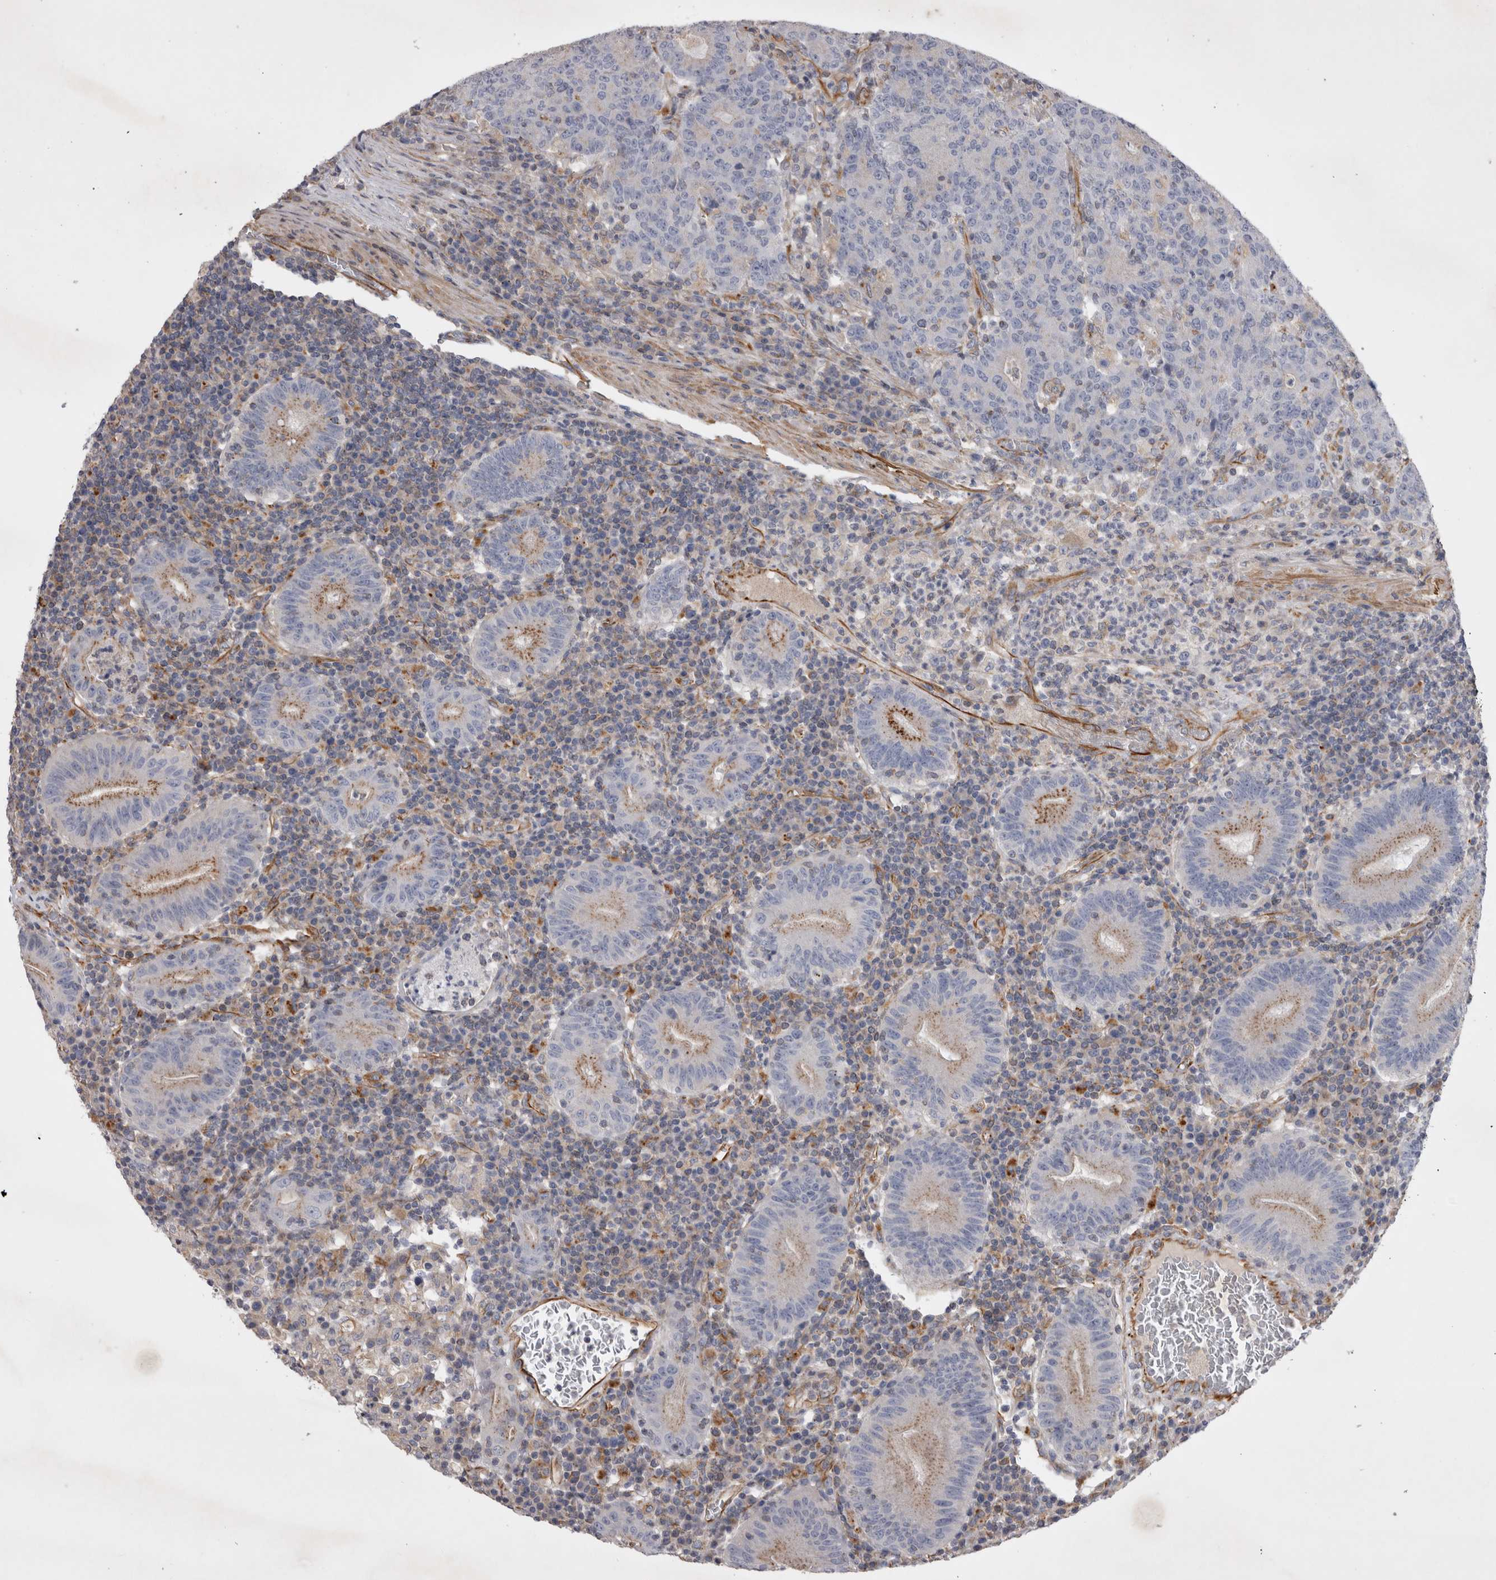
{"staining": {"intensity": "weak", "quantity": "<25%", "location": "cytoplasmic/membranous"}, "tissue": "colorectal cancer", "cell_type": "Tumor cells", "image_type": "cancer", "snomed": [{"axis": "morphology", "description": "Adenocarcinoma, NOS"}, {"axis": "topography", "description": "Colon"}], "caption": "An immunohistochemistry (IHC) histopathology image of colorectal cancer is shown. There is no staining in tumor cells of colorectal cancer. (Brightfield microscopy of DAB immunohistochemistry at high magnification).", "gene": "STRADB", "patient": {"sex": "female", "age": 75}}